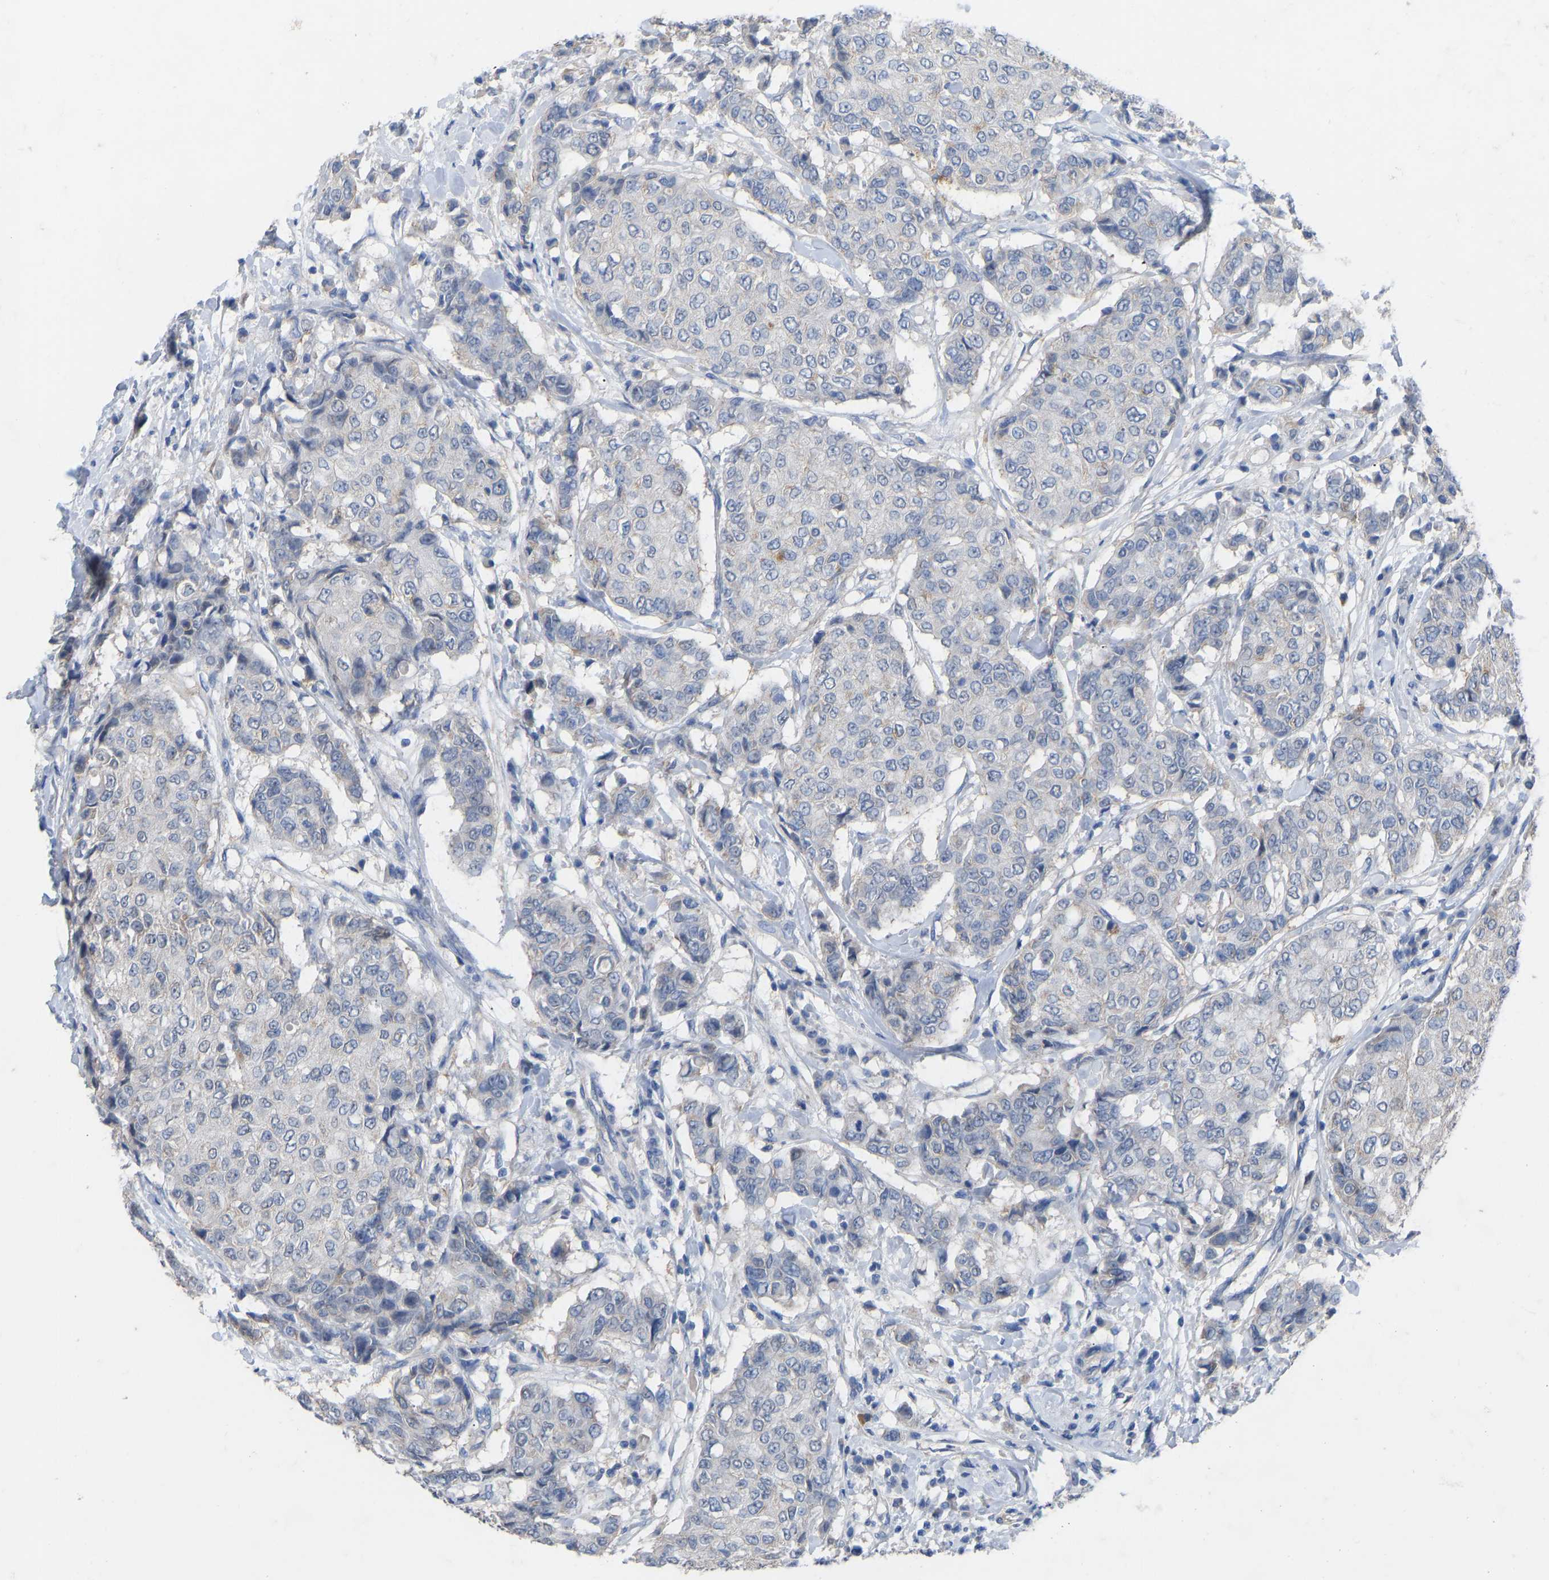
{"staining": {"intensity": "moderate", "quantity": "<25%", "location": "cytoplasmic/membranous"}, "tissue": "breast cancer", "cell_type": "Tumor cells", "image_type": "cancer", "snomed": [{"axis": "morphology", "description": "Duct carcinoma"}, {"axis": "topography", "description": "Breast"}], "caption": "Protein staining by immunohistochemistry exhibits moderate cytoplasmic/membranous positivity in about <25% of tumor cells in breast cancer. (Brightfield microscopy of DAB IHC at high magnification).", "gene": "OLIG2", "patient": {"sex": "female", "age": 27}}